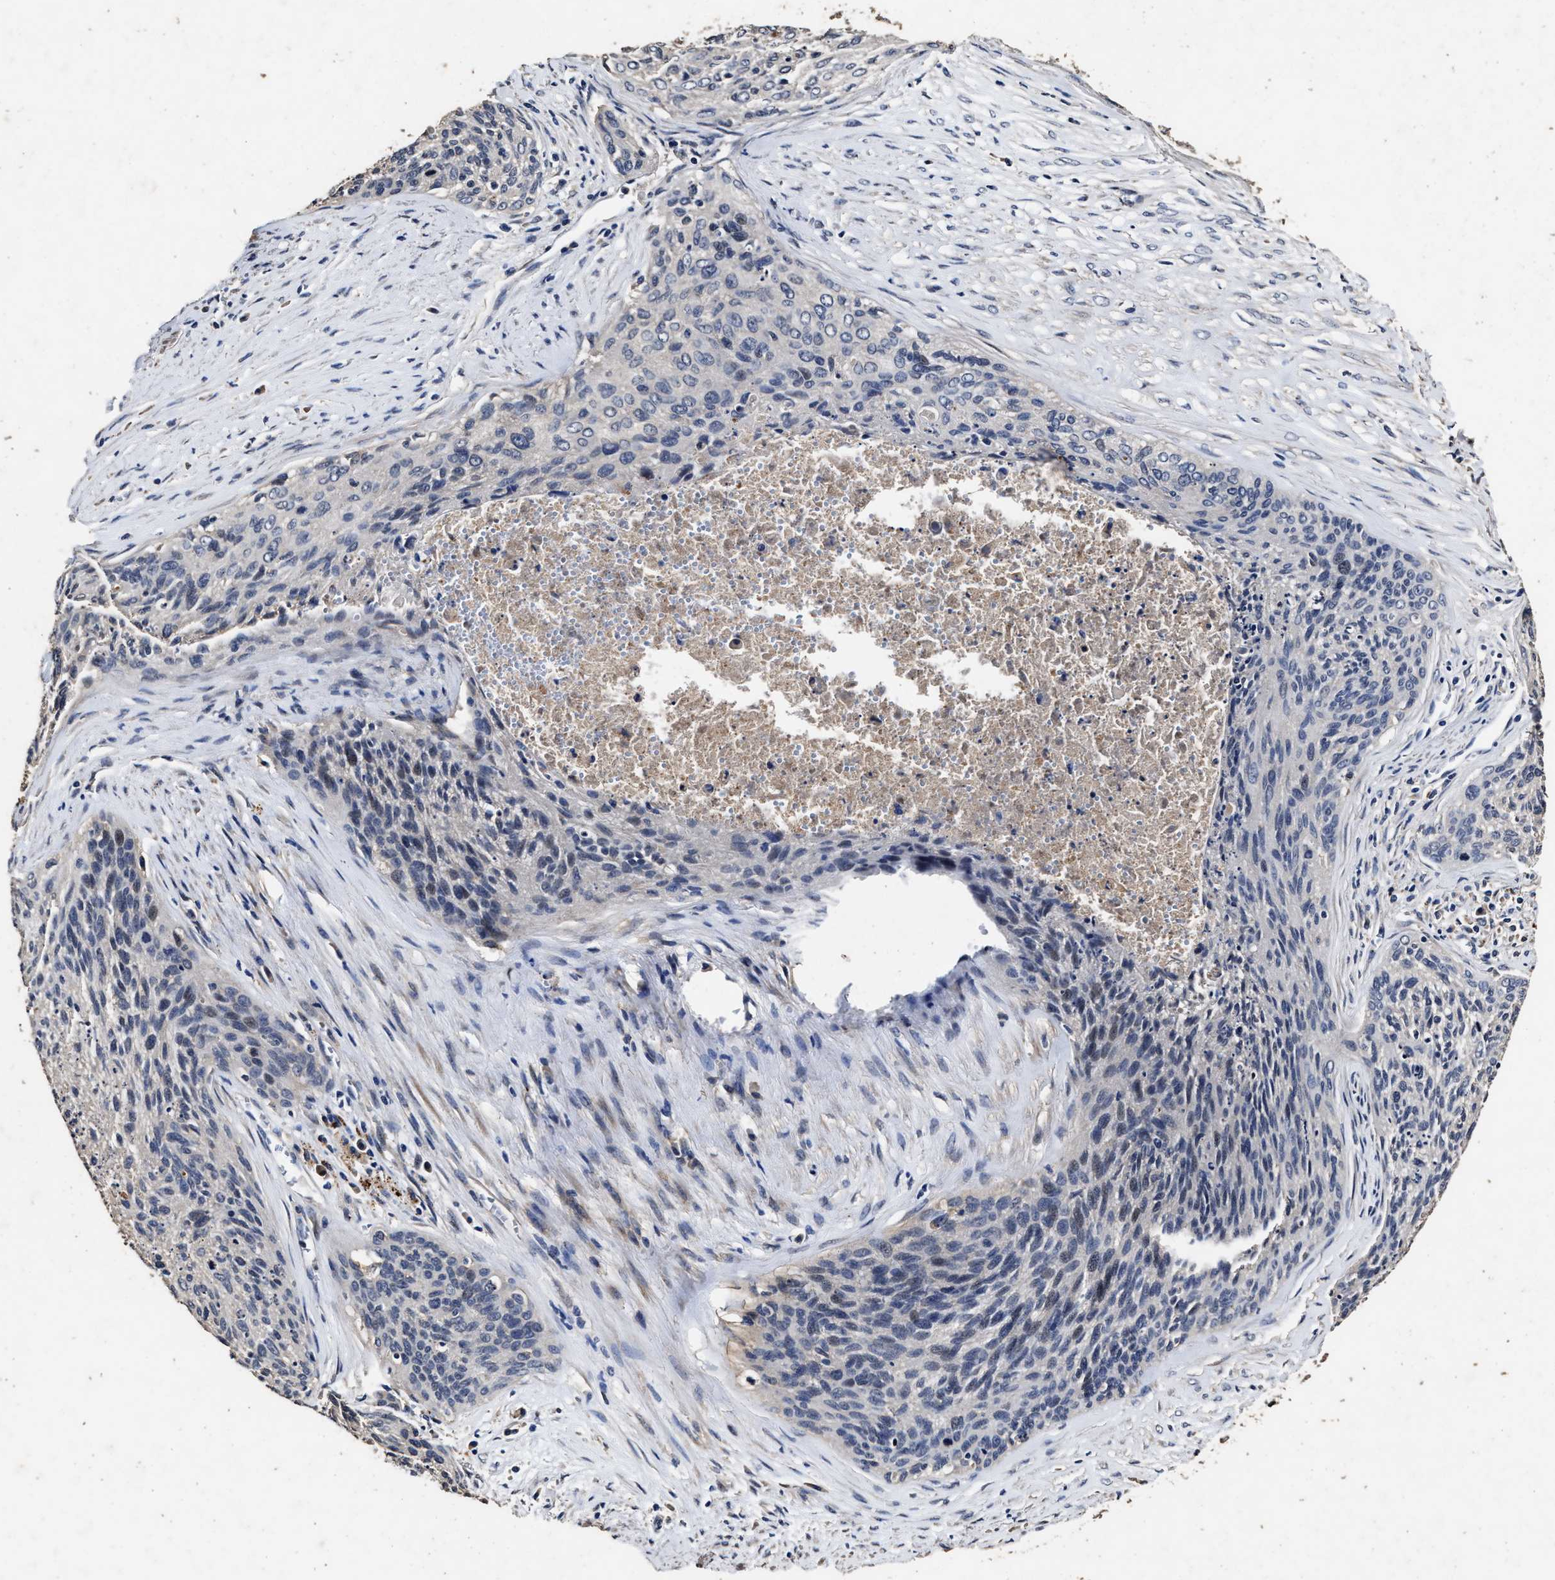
{"staining": {"intensity": "negative", "quantity": "none", "location": "none"}, "tissue": "cervical cancer", "cell_type": "Tumor cells", "image_type": "cancer", "snomed": [{"axis": "morphology", "description": "Squamous cell carcinoma, NOS"}, {"axis": "topography", "description": "Cervix"}], "caption": "Immunohistochemical staining of cervical squamous cell carcinoma exhibits no significant positivity in tumor cells.", "gene": "PPM1K", "patient": {"sex": "female", "age": 55}}